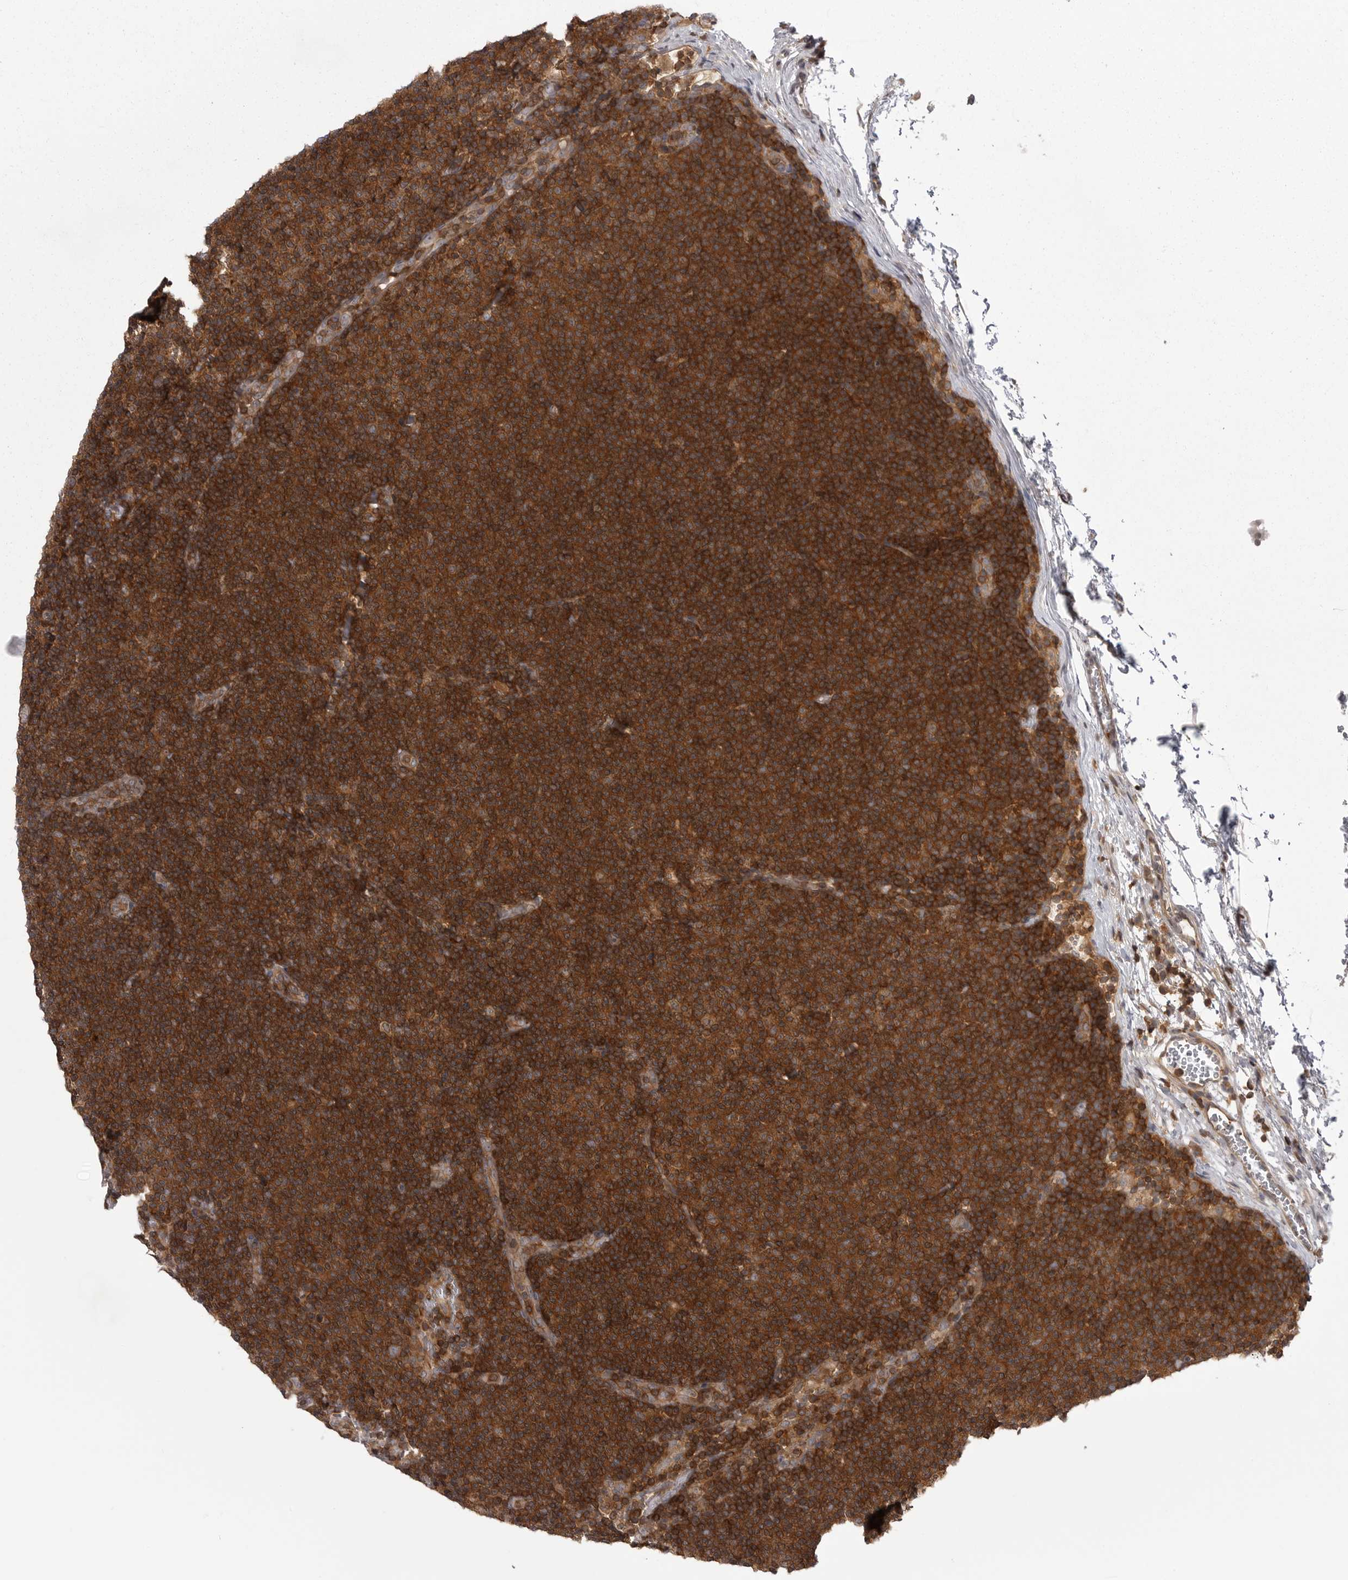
{"staining": {"intensity": "strong", "quantity": ">75%", "location": "cytoplasmic/membranous"}, "tissue": "lymphoma", "cell_type": "Tumor cells", "image_type": "cancer", "snomed": [{"axis": "morphology", "description": "Malignant lymphoma, non-Hodgkin's type, Low grade"}, {"axis": "topography", "description": "Lymph node"}], "caption": "Lymphoma stained with a protein marker exhibits strong staining in tumor cells.", "gene": "STK24", "patient": {"sex": "female", "age": 53}}